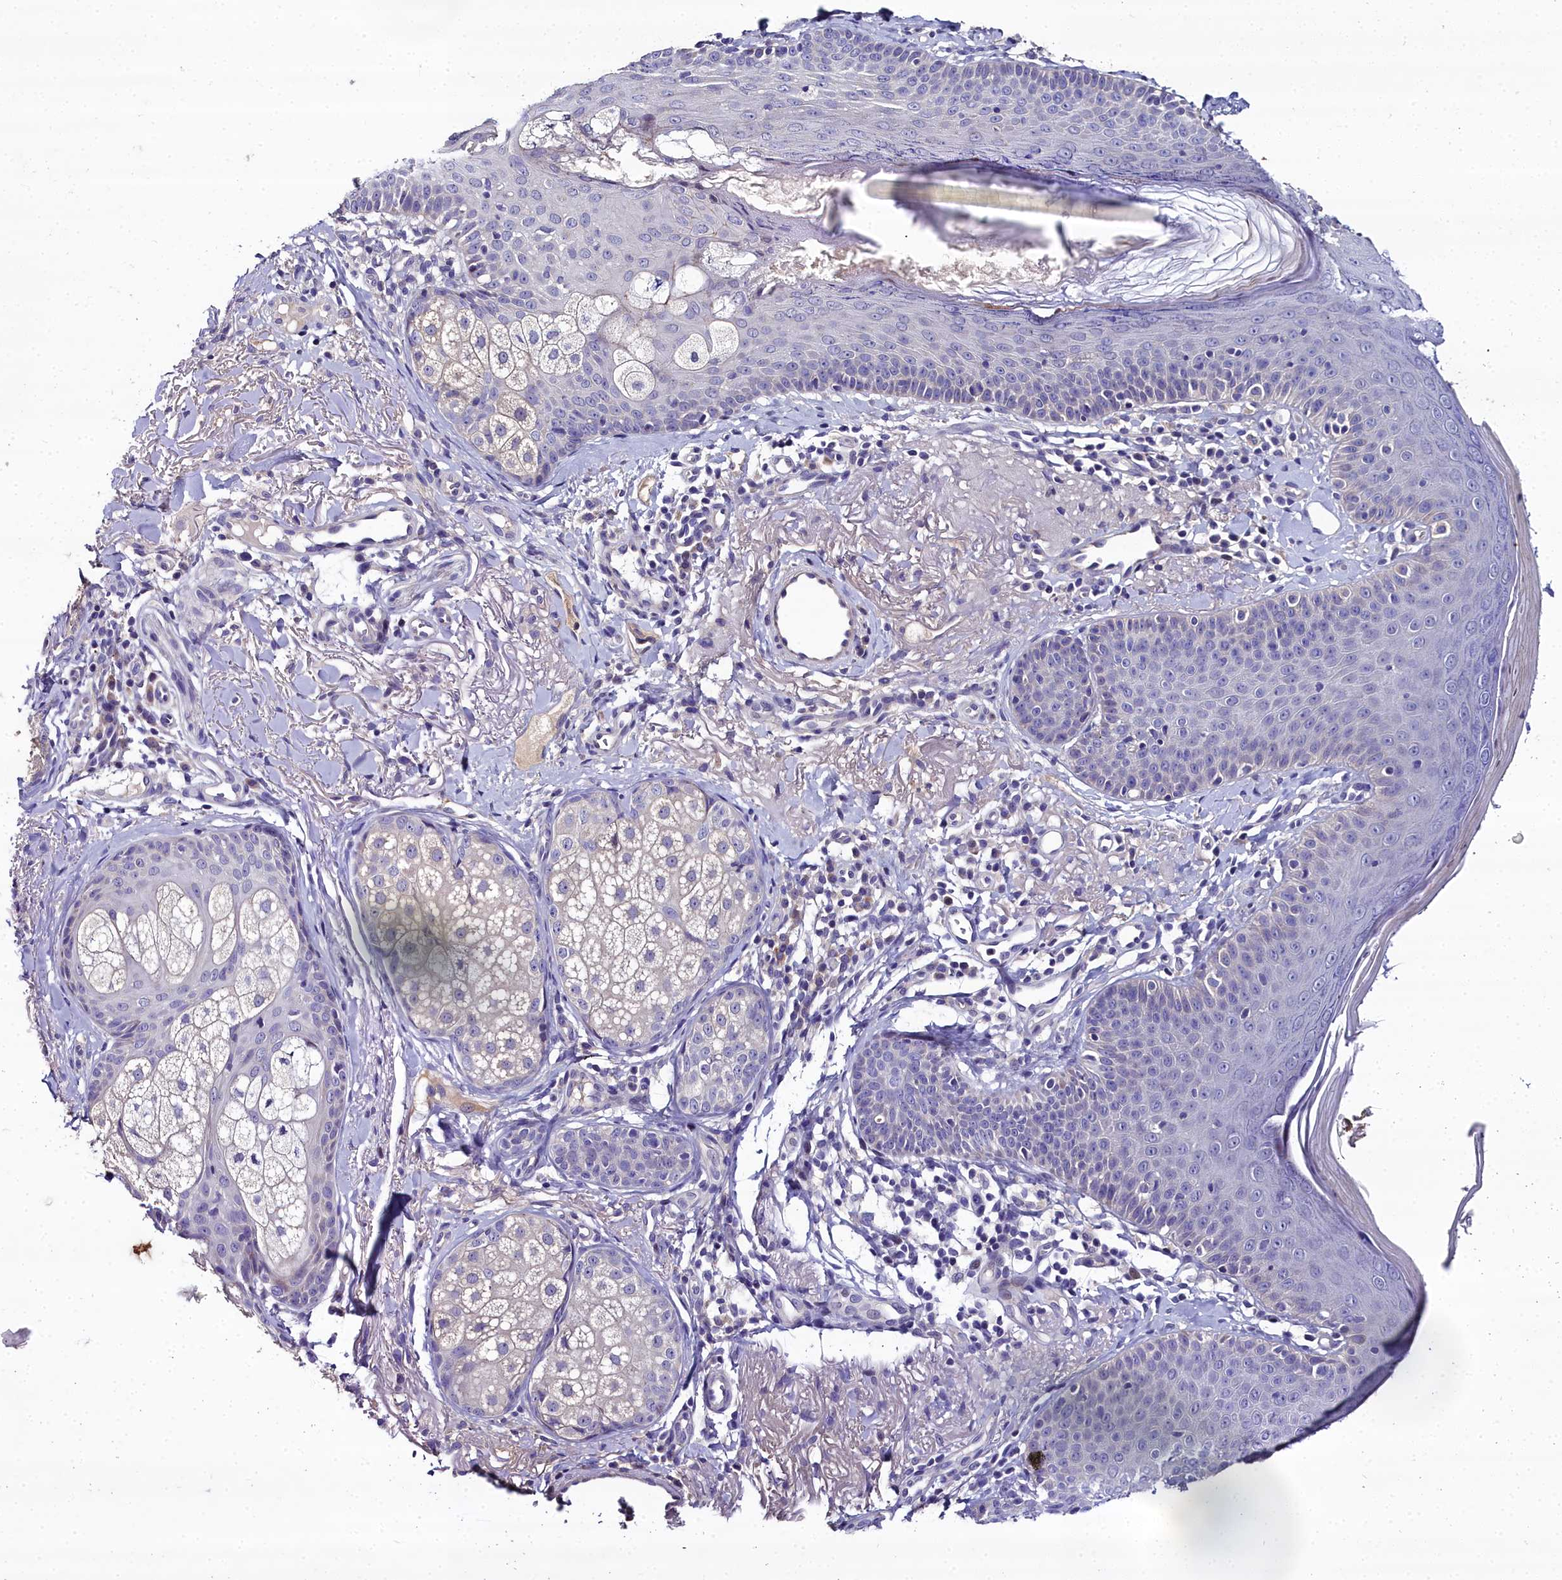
{"staining": {"intensity": "negative", "quantity": "none", "location": "none"}, "tissue": "skin", "cell_type": "Fibroblasts", "image_type": "normal", "snomed": [{"axis": "morphology", "description": "Normal tissue, NOS"}, {"axis": "topography", "description": "Skin"}], "caption": "The histopathology image displays no significant expression in fibroblasts of skin.", "gene": "NT5M", "patient": {"sex": "male", "age": 57}}